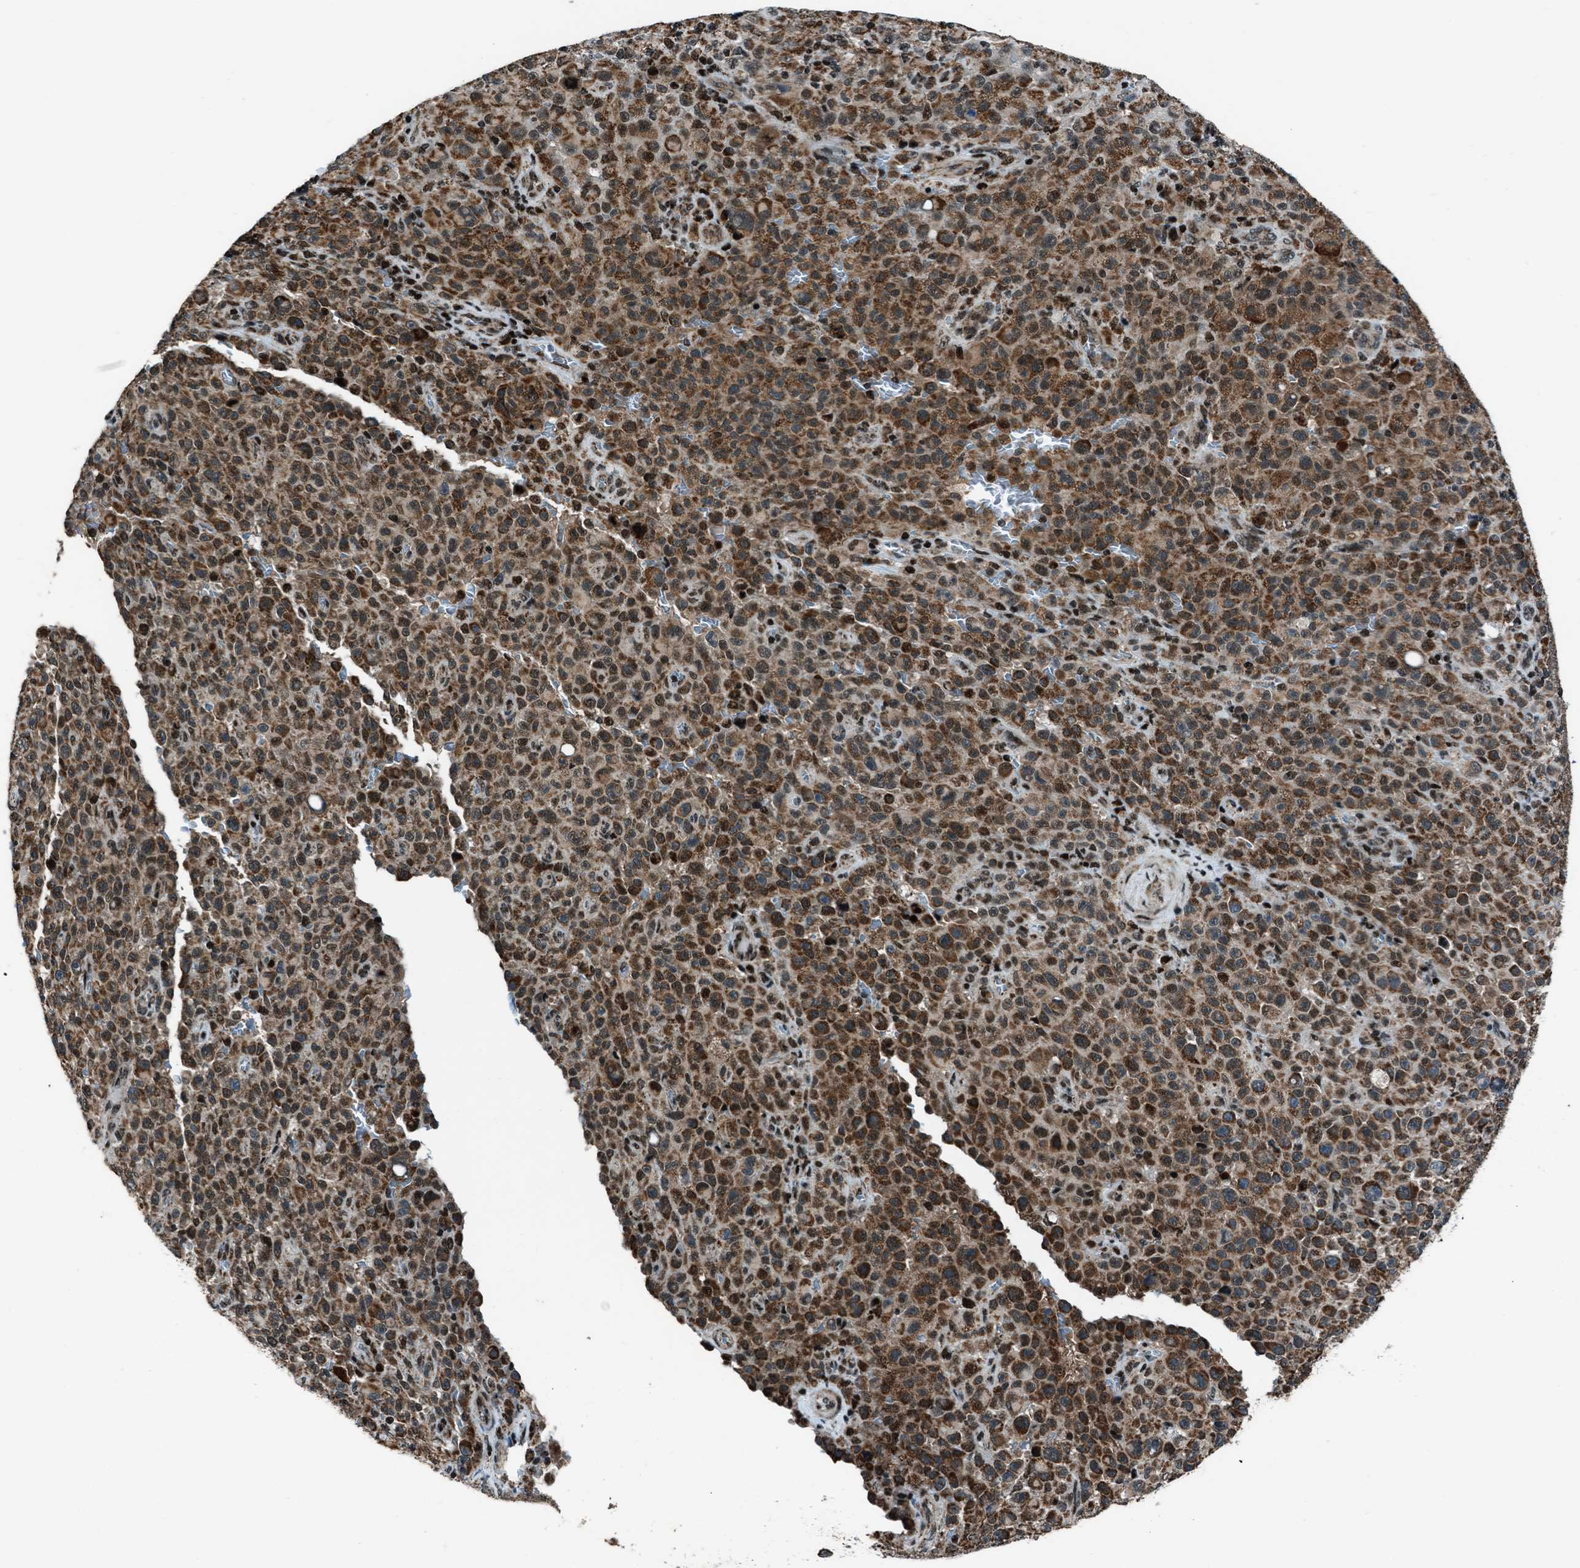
{"staining": {"intensity": "moderate", "quantity": ">75%", "location": "cytoplasmic/membranous"}, "tissue": "melanoma", "cell_type": "Tumor cells", "image_type": "cancer", "snomed": [{"axis": "morphology", "description": "Malignant melanoma, NOS"}, {"axis": "topography", "description": "Skin"}], "caption": "Protein expression analysis of human malignant melanoma reveals moderate cytoplasmic/membranous staining in about >75% of tumor cells. Ihc stains the protein of interest in brown and the nuclei are stained blue.", "gene": "MORC3", "patient": {"sex": "female", "age": 82}}